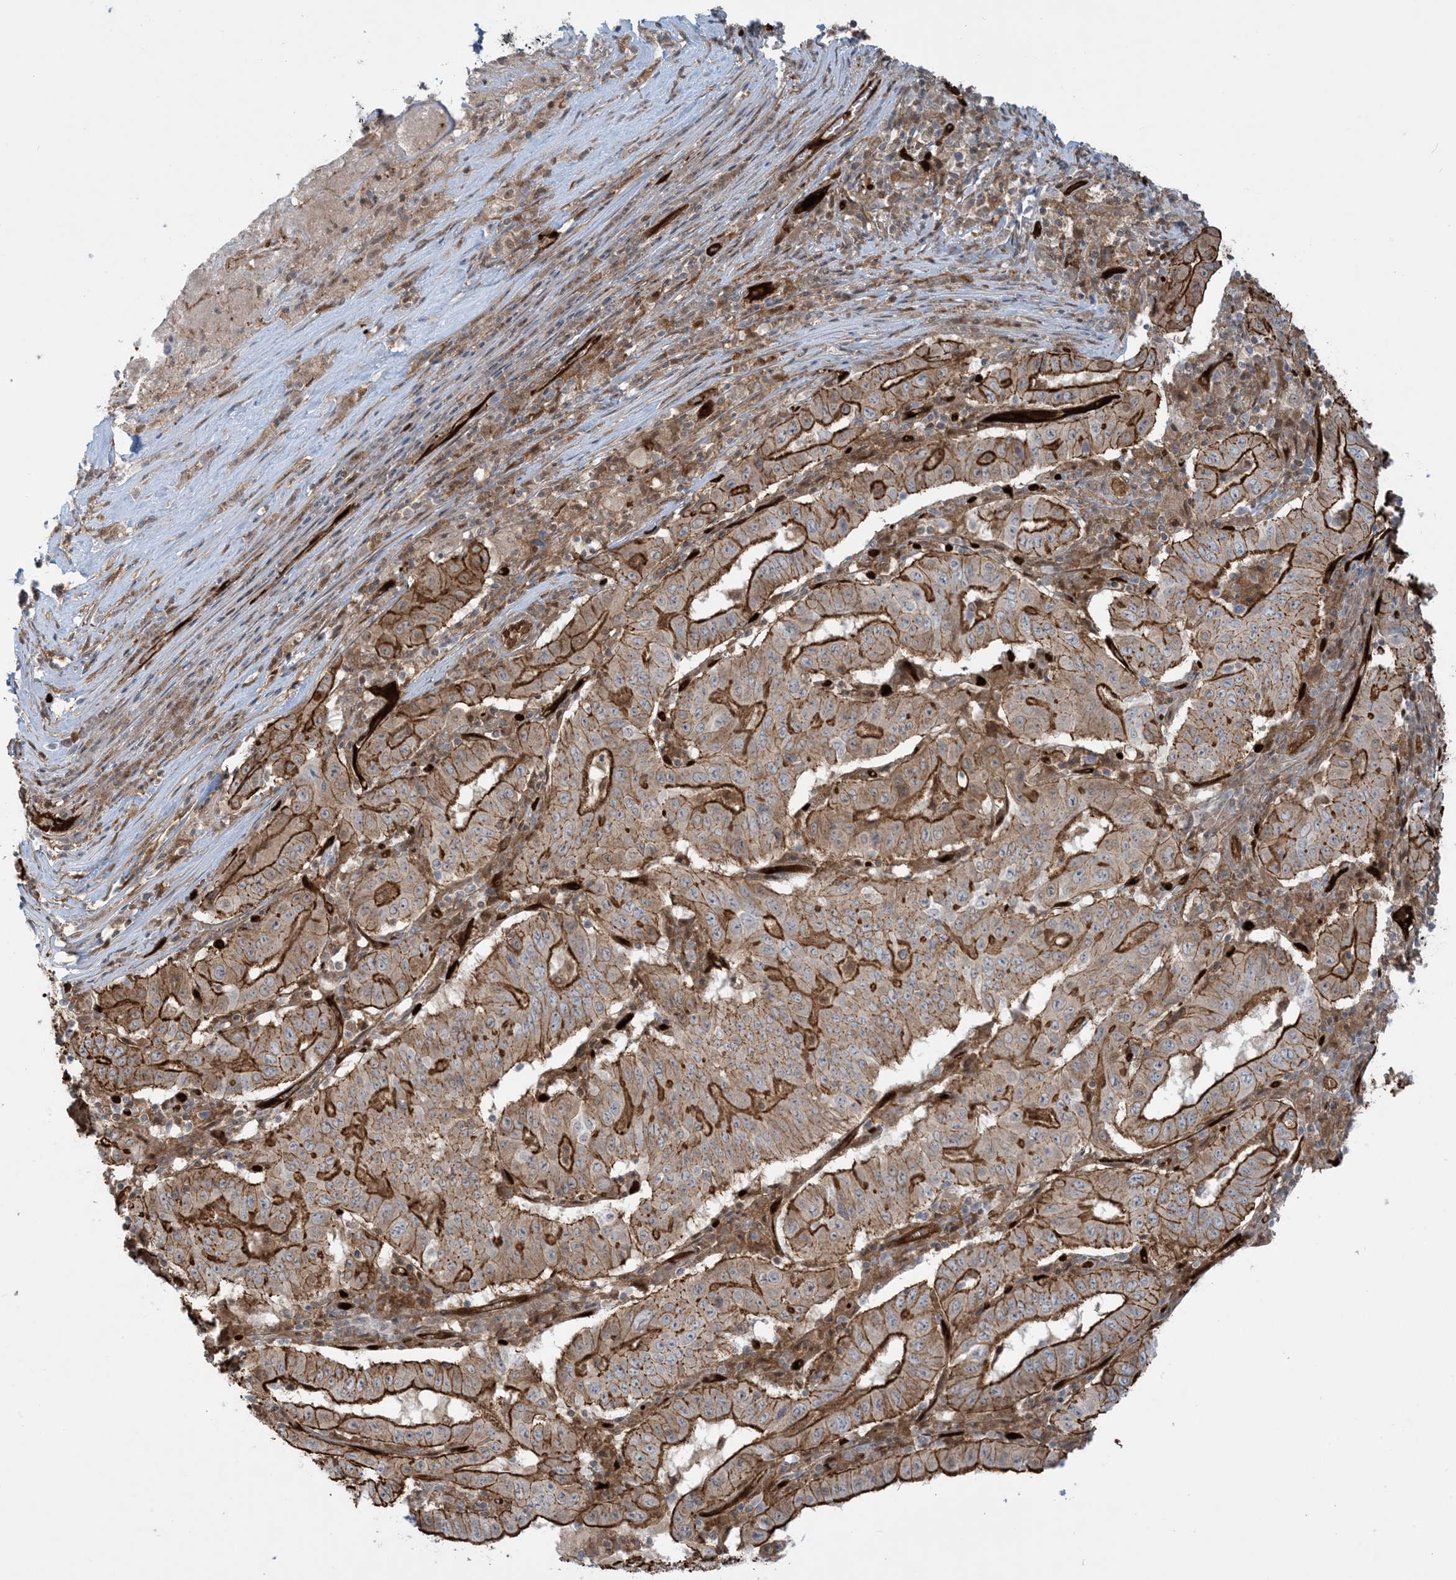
{"staining": {"intensity": "strong", "quantity": ">75%", "location": "cytoplasmic/membranous"}, "tissue": "pancreatic cancer", "cell_type": "Tumor cells", "image_type": "cancer", "snomed": [{"axis": "morphology", "description": "Adenocarcinoma, NOS"}, {"axis": "topography", "description": "Pancreas"}], "caption": "Pancreatic cancer stained for a protein (brown) exhibits strong cytoplasmic/membranous positive staining in approximately >75% of tumor cells.", "gene": "PPM1F", "patient": {"sex": "male", "age": 63}}